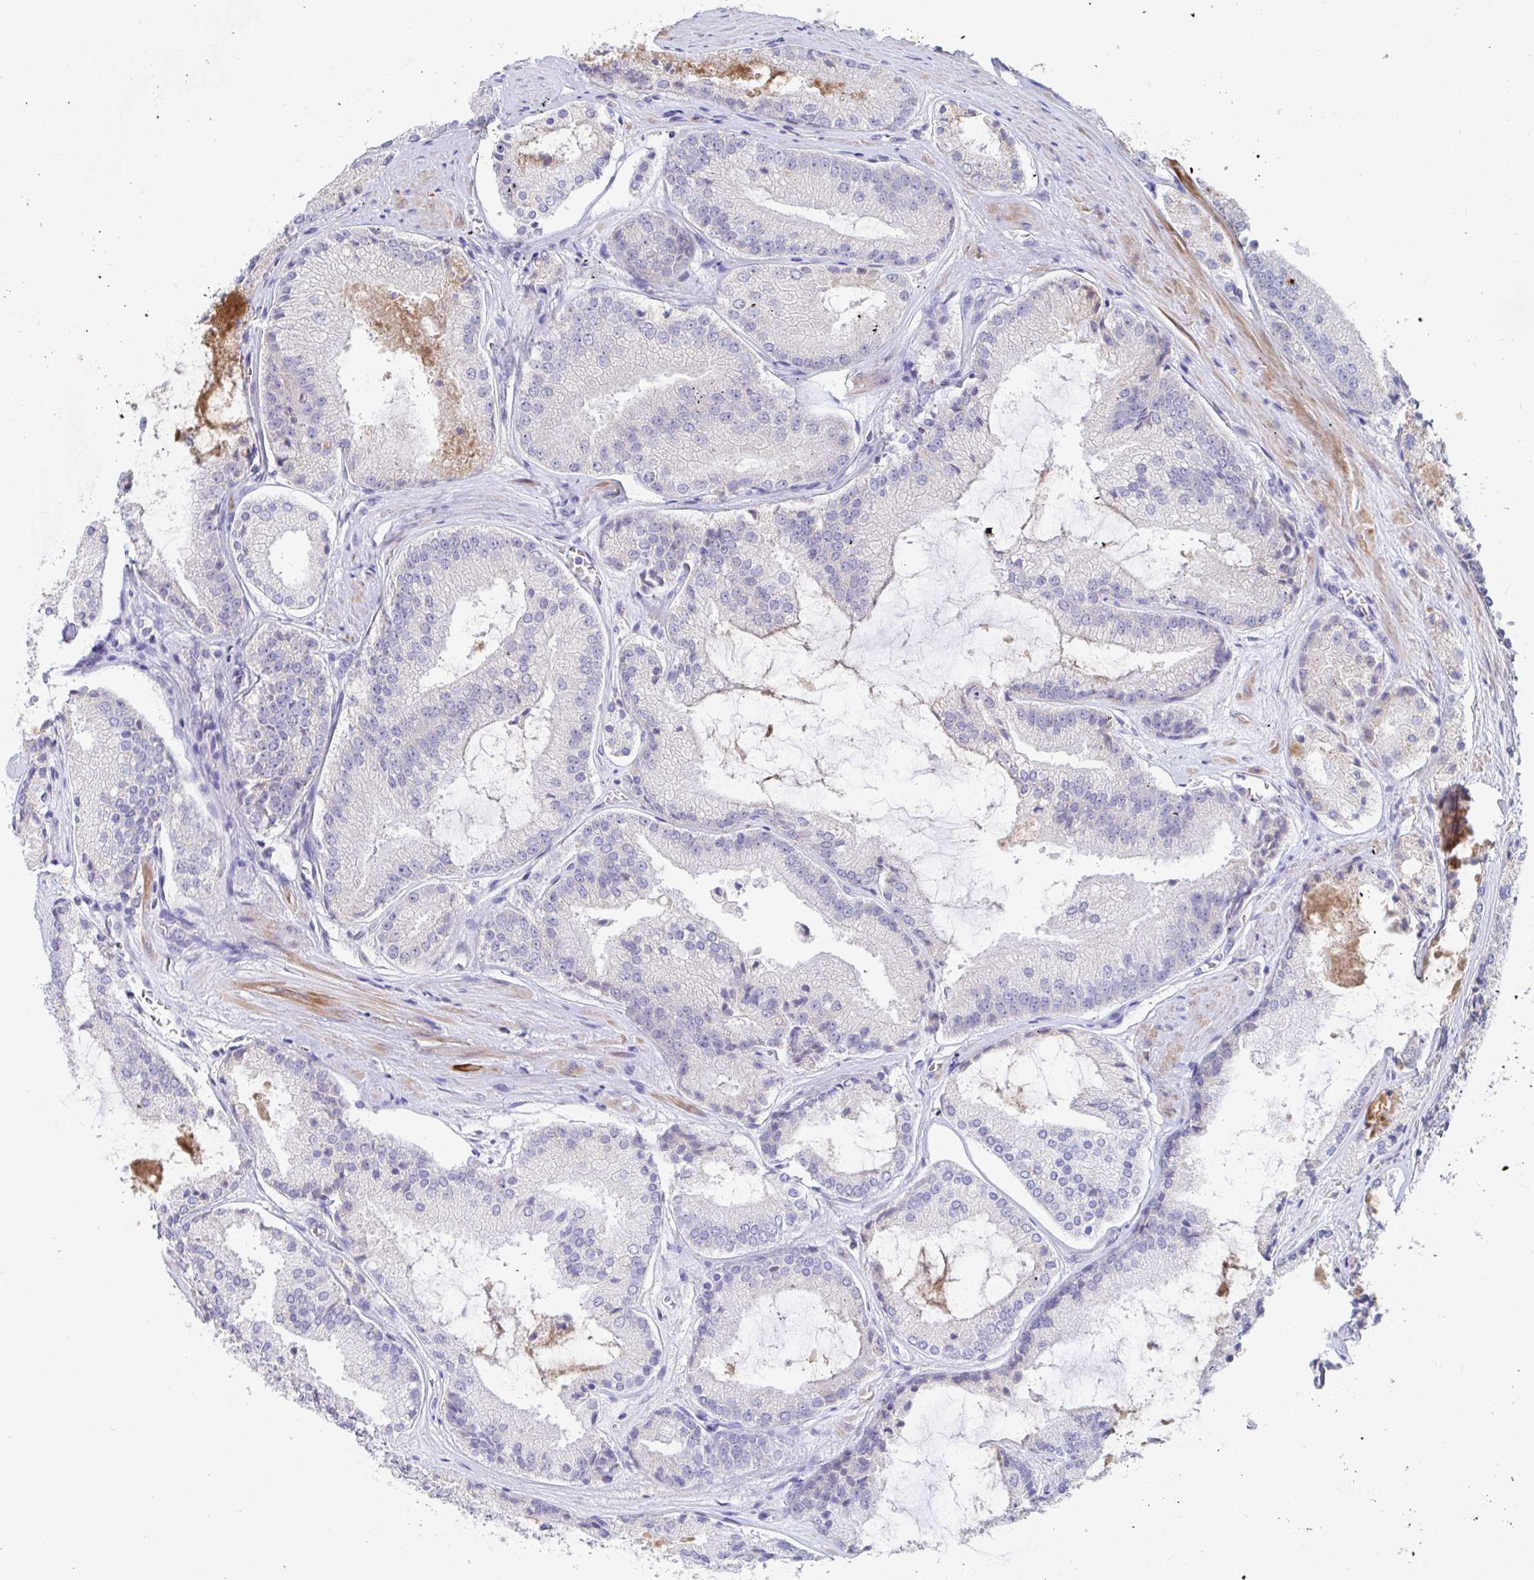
{"staining": {"intensity": "negative", "quantity": "none", "location": "none"}, "tissue": "prostate cancer", "cell_type": "Tumor cells", "image_type": "cancer", "snomed": [{"axis": "morphology", "description": "Adenocarcinoma, High grade"}, {"axis": "topography", "description": "Prostate"}], "caption": "Immunohistochemistry (IHC) histopathology image of prostate cancer (adenocarcinoma (high-grade)) stained for a protein (brown), which shows no positivity in tumor cells.", "gene": "ZNF561", "patient": {"sex": "male", "age": 73}}